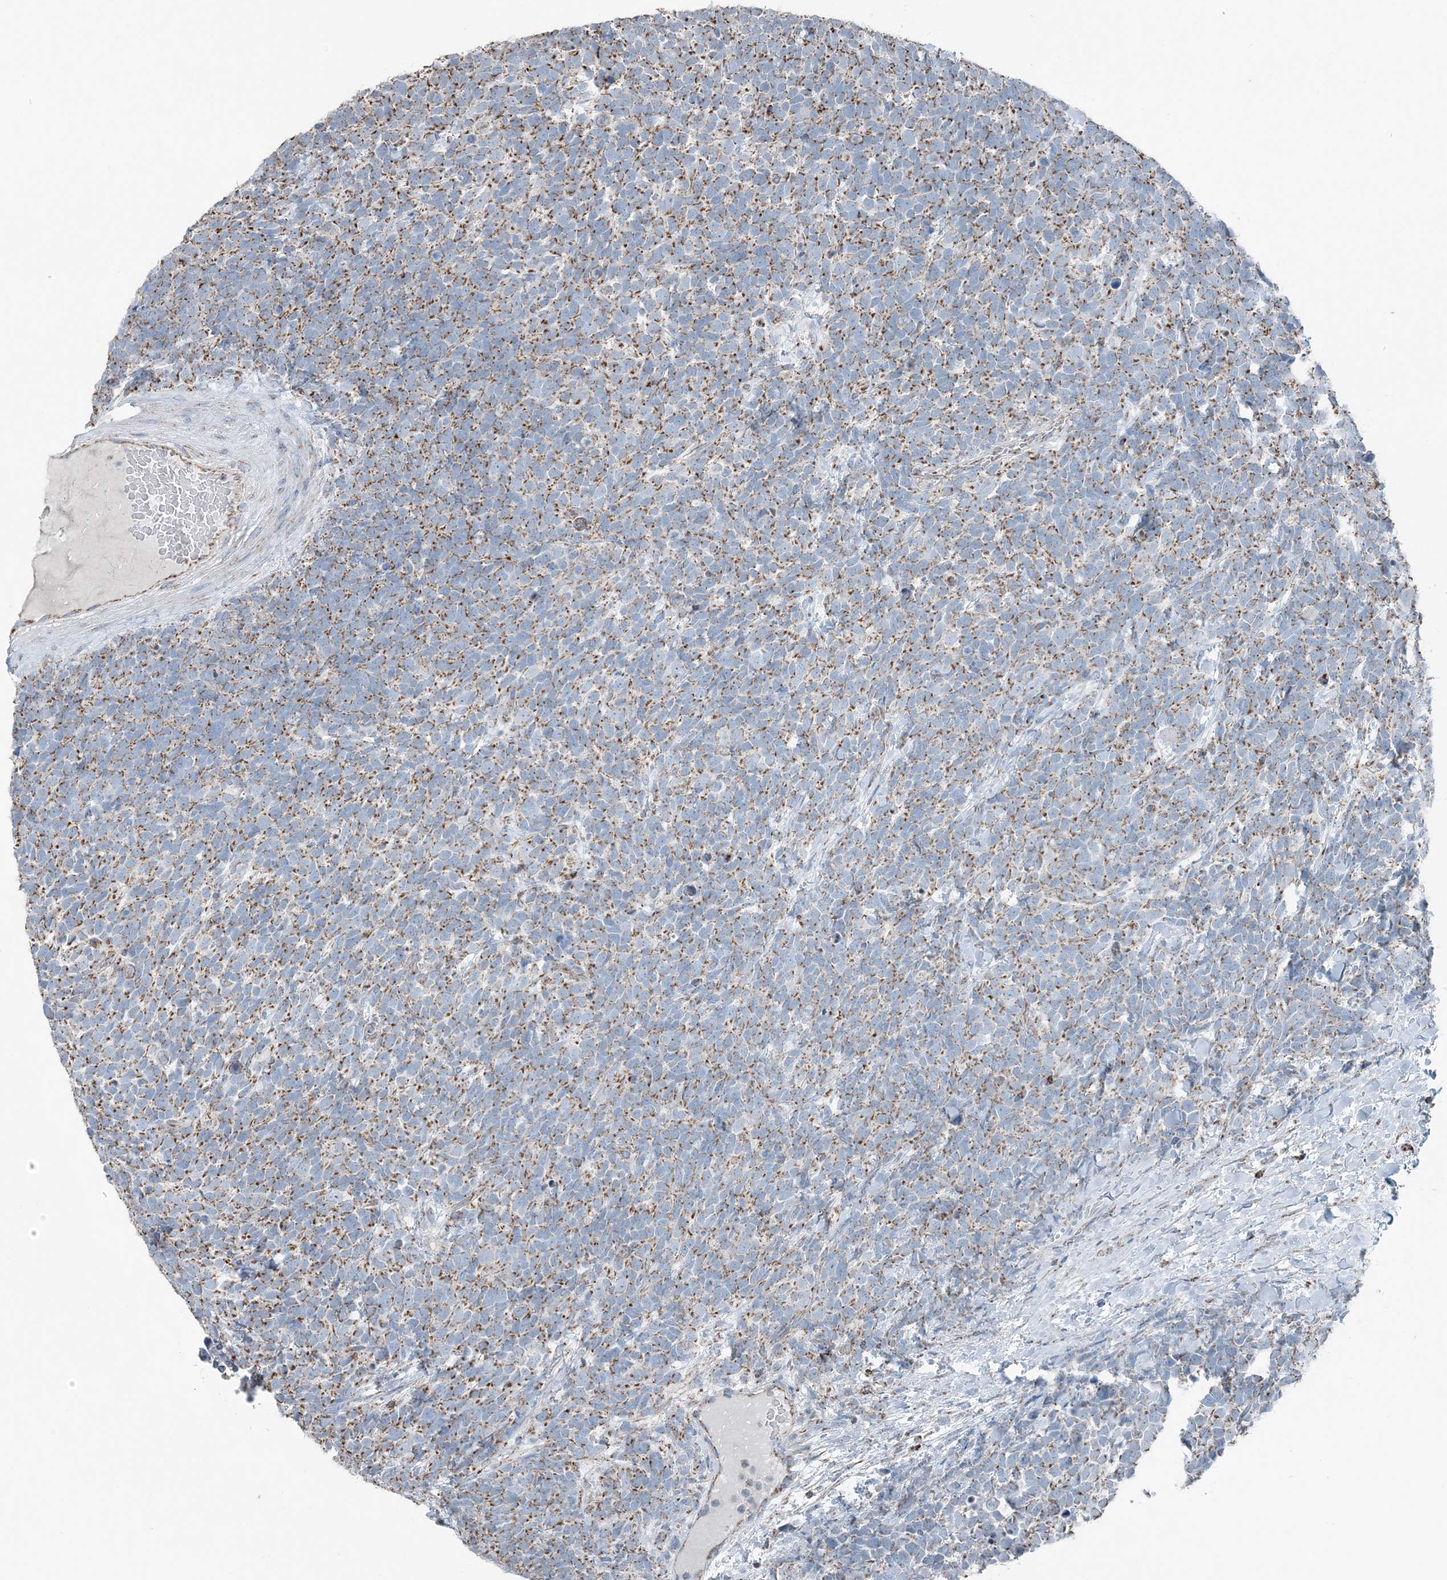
{"staining": {"intensity": "moderate", "quantity": ">75%", "location": "cytoplasmic/membranous"}, "tissue": "urothelial cancer", "cell_type": "Tumor cells", "image_type": "cancer", "snomed": [{"axis": "morphology", "description": "Urothelial carcinoma, High grade"}, {"axis": "topography", "description": "Urinary bladder"}], "caption": "Protein staining by immunohistochemistry reveals moderate cytoplasmic/membranous expression in about >75% of tumor cells in urothelial cancer. Immunohistochemistry stains the protein of interest in brown and the nuclei are stained blue.", "gene": "SUCLG1", "patient": {"sex": "female", "age": 82}}